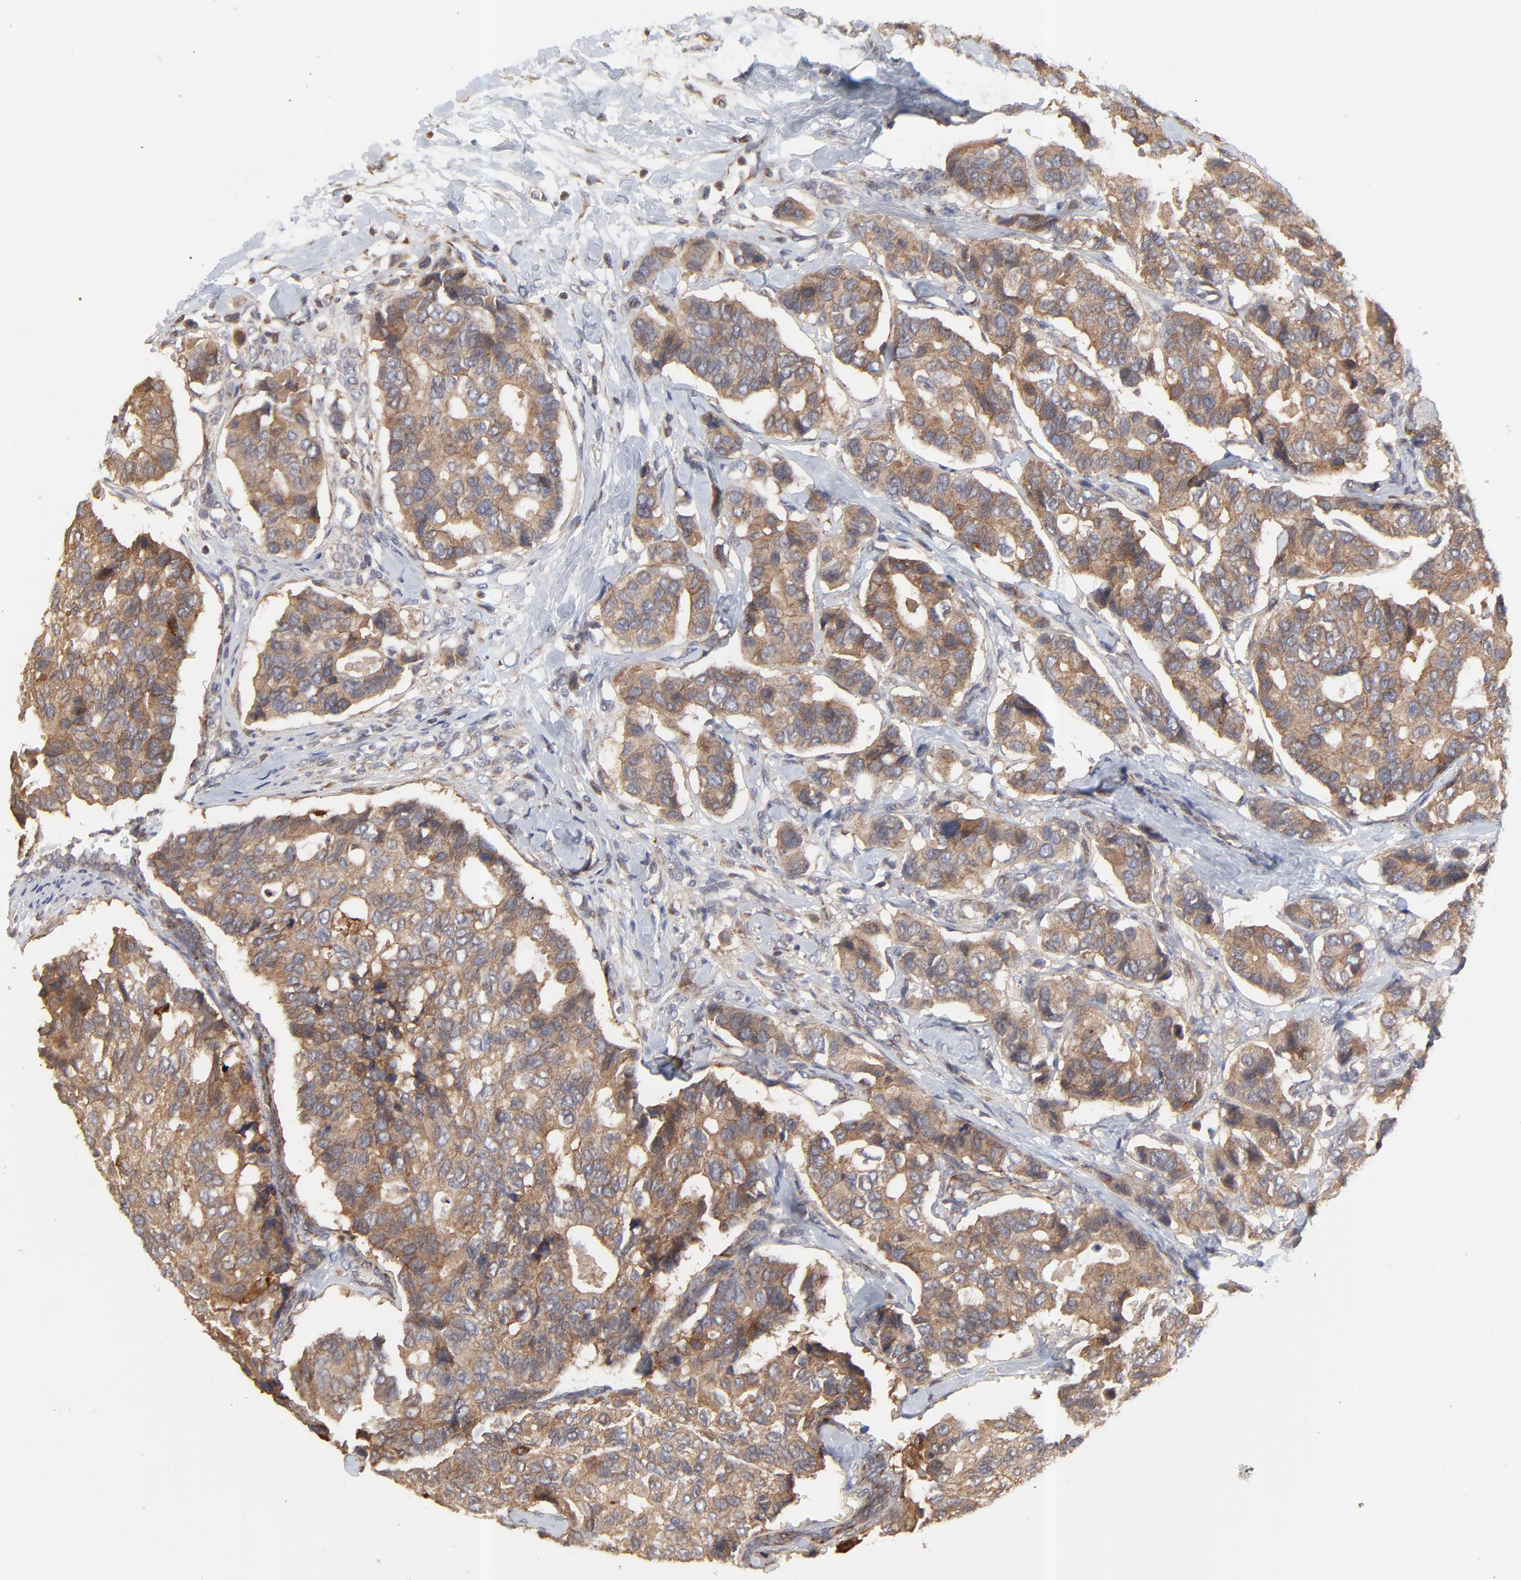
{"staining": {"intensity": "strong", "quantity": ">75%", "location": "cytoplasmic/membranous"}, "tissue": "breast cancer", "cell_type": "Tumor cells", "image_type": "cancer", "snomed": [{"axis": "morphology", "description": "Duct carcinoma"}, {"axis": "topography", "description": "Breast"}], "caption": "Invasive ductal carcinoma (breast) stained with a protein marker demonstrates strong staining in tumor cells.", "gene": "RAB9A", "patient": {"sex": "female", "age": 69}}